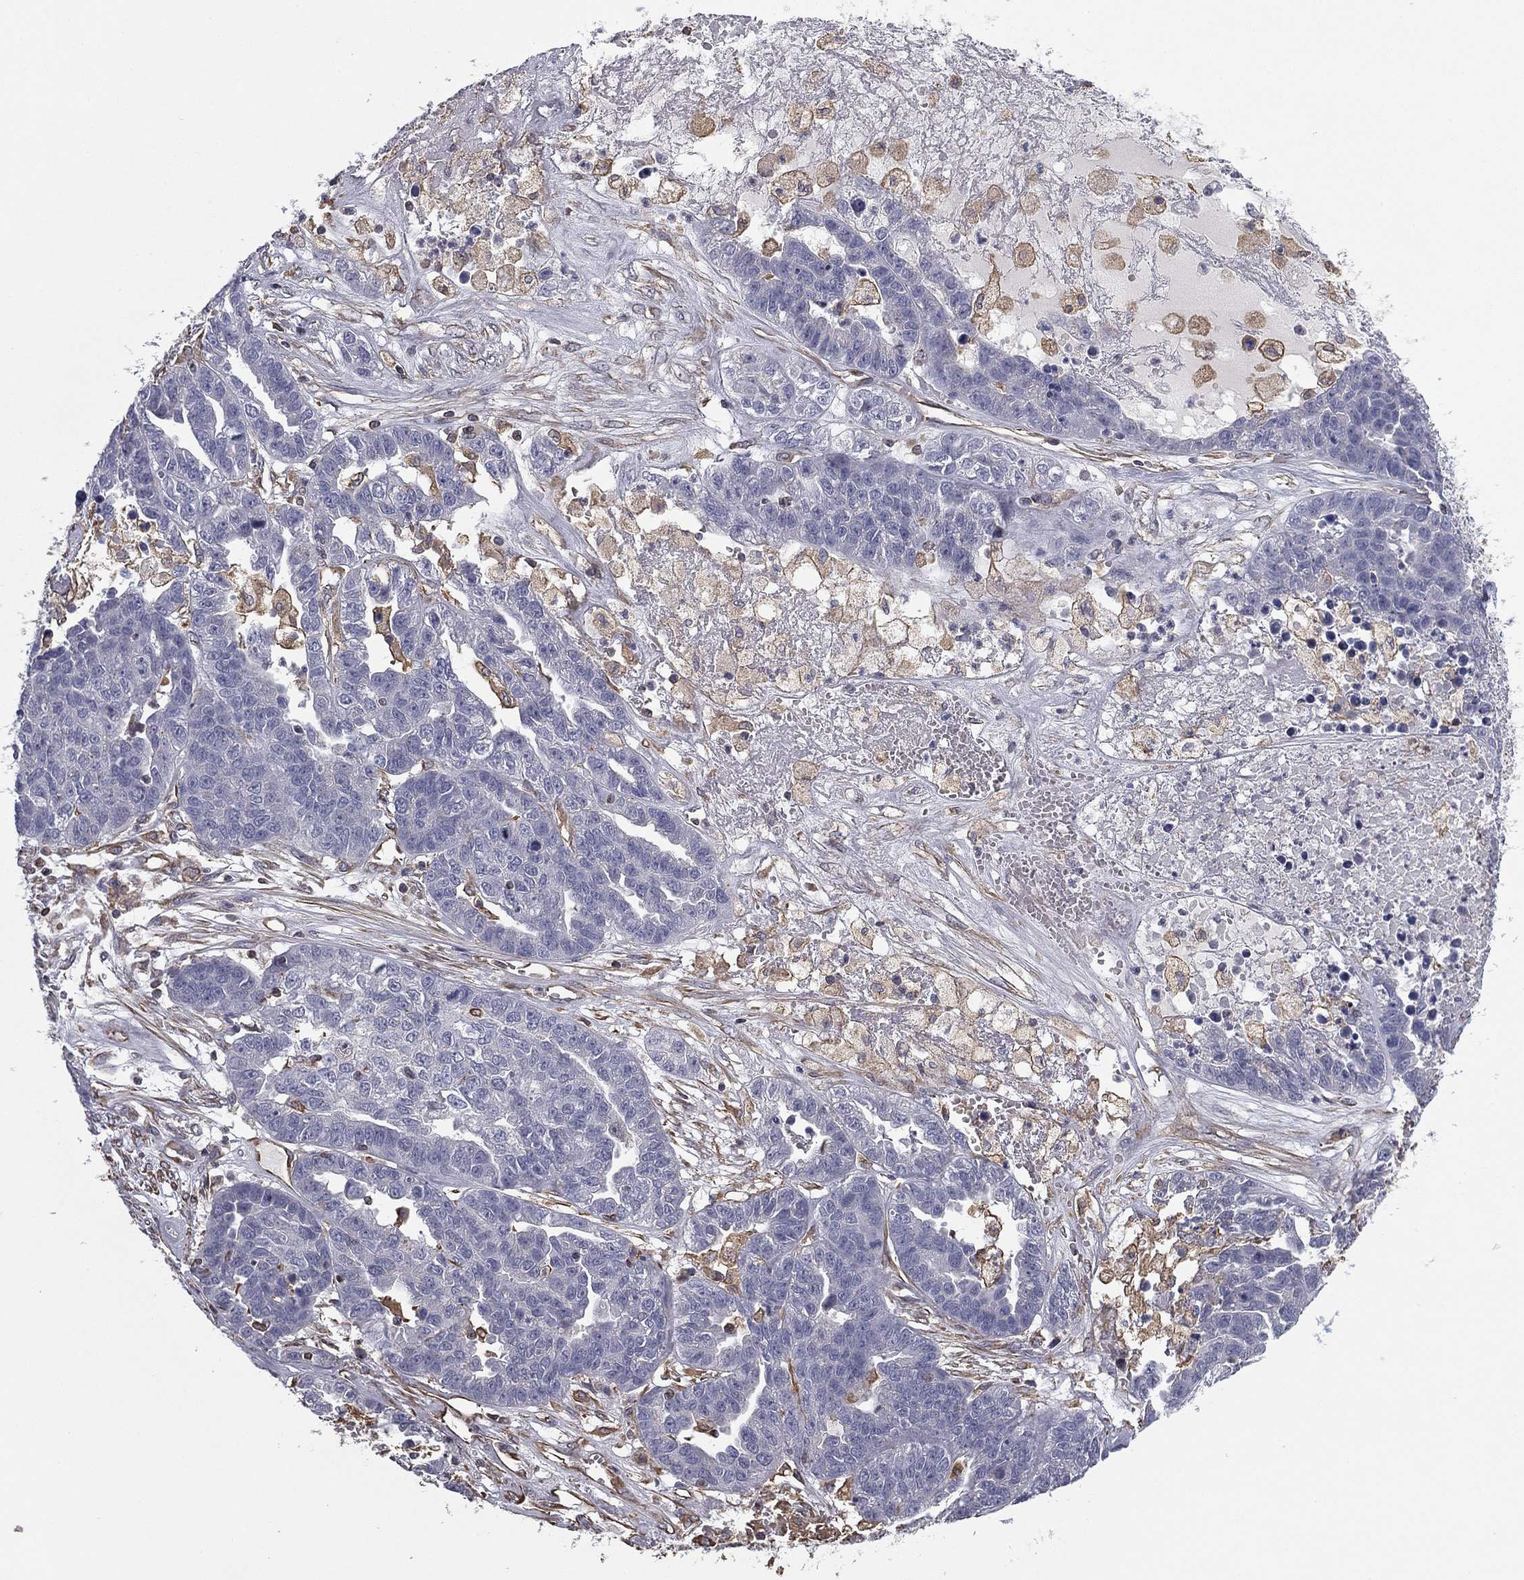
{"staining": {"intensity": "negative", "quantity": "none", "location": "none"}, "tissue": "ovarian cancer", "cell_type": "Tumor cells", "image_type": "cancer", "snomed": [{"axis": "morphology", "description": "Cystadenocarcinoma, serous, NOS"}, {"axis": "topography", "description": "Ovary"}], "caption": "The micrograph demonstrates no staining of tumor cells in serous cystadenocarcinoma (ovarian).", "gene": "SCUBE1", "patient": {"sex": "female", "age": 87}}